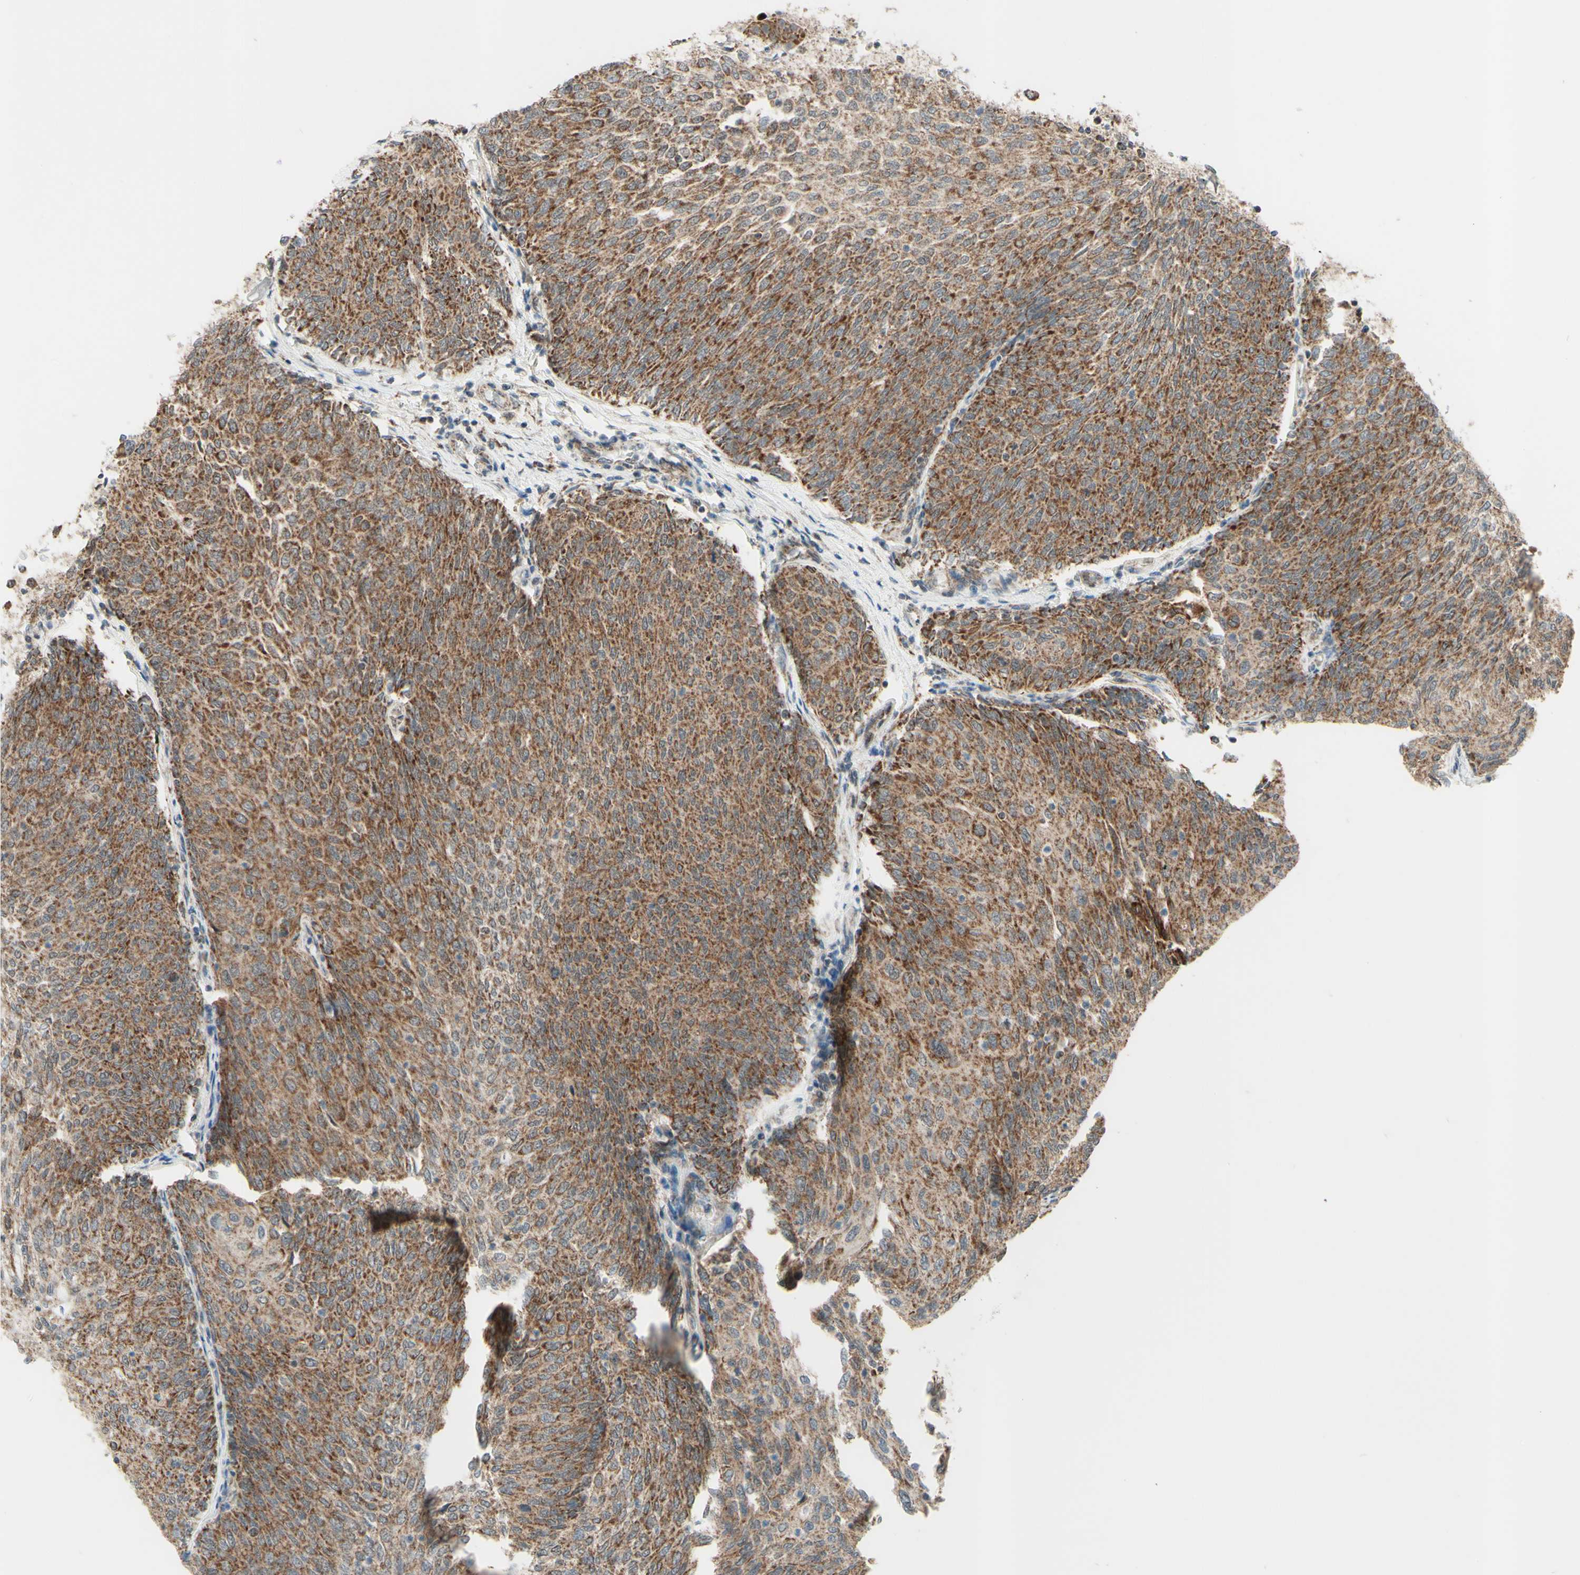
{"staining": {"intensity": "moderate", "quantity": ">75%", "location": "cytoplasmic/membranous"}, "tissue": "urothelial cancer", "cell_type": "Tumor cells", "image_type": "cancer", "snomed": [{"axis": "morphology", "description": "Urothelial carcinoma, Low grade"}, {"axis": "topography", "description": "Urinary bladder"}], "caption": "Immunohistochemical staining of human low-grade urothelial carcinoma exhibits medium levels of moderate cytoplasmic/membranous protein staining in about >75% of tumor cells.", "gene": "DHRS3", "patient": {"sex": "female", "age": 79}}